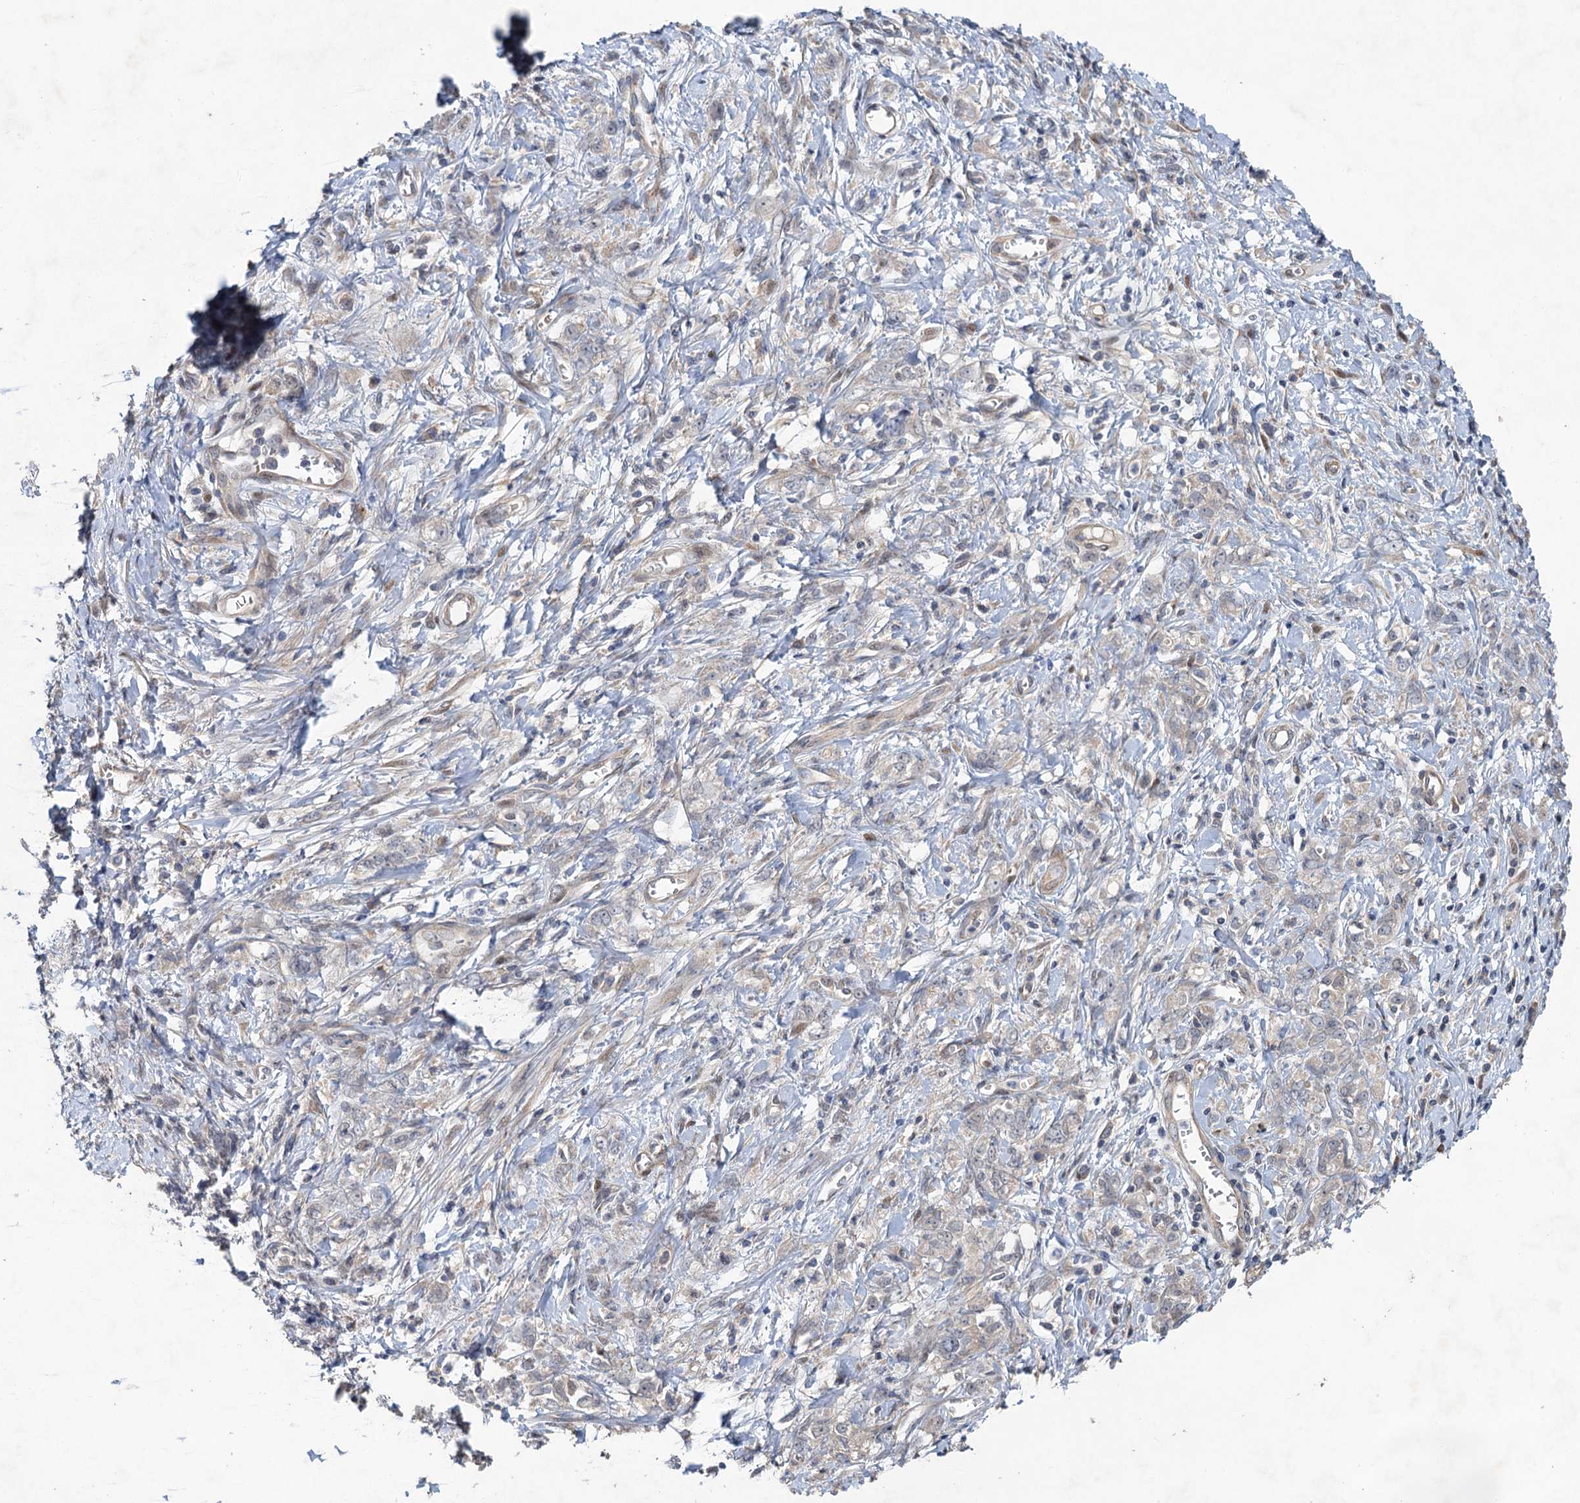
{"staining": {"intensity": "negative", "quantity": "none", "location": "none"}, "tissue": "stomach cancer", "cell_type": "Tumor cells", "image_type": "cancer", "snomed": [{"axis": "morphology", "description": "Adenocarcinoma, NOS"}, {"axis": "topography", "description": "Stomach"}], "caption": "Immunohistochemistry (IHC) of human stomach cancer reveals no expression in tumor cells.", "gene": "NUDT22", "patient": {"sex": "female", "age": 76}}